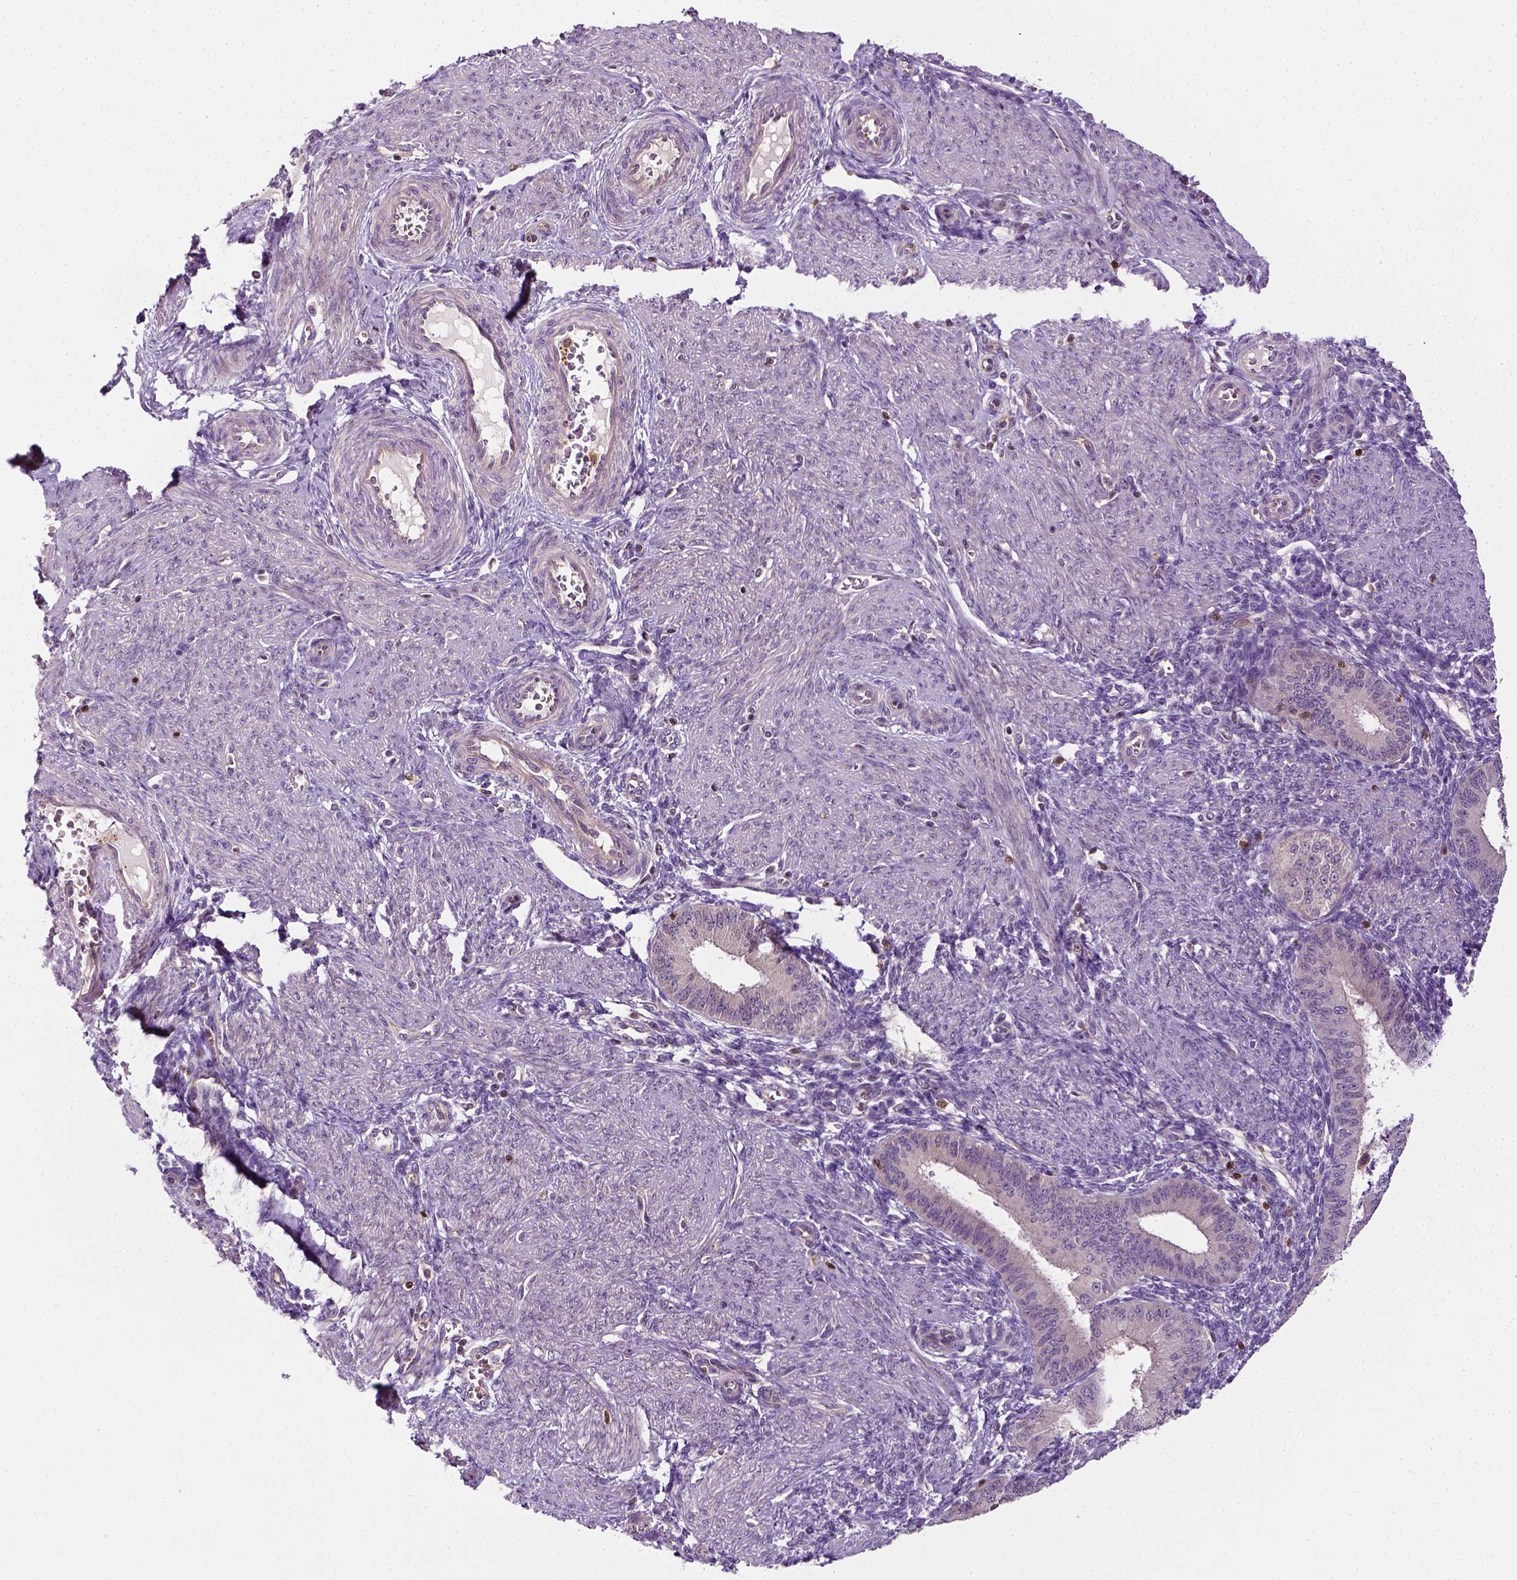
{"staining": {"intensity": "negative", "quantity": "none", "location": "none"}, "tissue": "endometrium", "cell_type": "Cells in endometrial stroma", "image_type": "normal", "snomed": [{"axis": "morphology", "description": "Normal tissue, NOS"}, {"axis": "topography", "description": "Endometrium"}], "caption": "A high-resolution image shows immunohistochemistry staining of normal endometrium, which exhibits no significant staining in cells in endometrial stroma.", "gene": "MATK", "patient": {"sex": "female", "age": 39}}